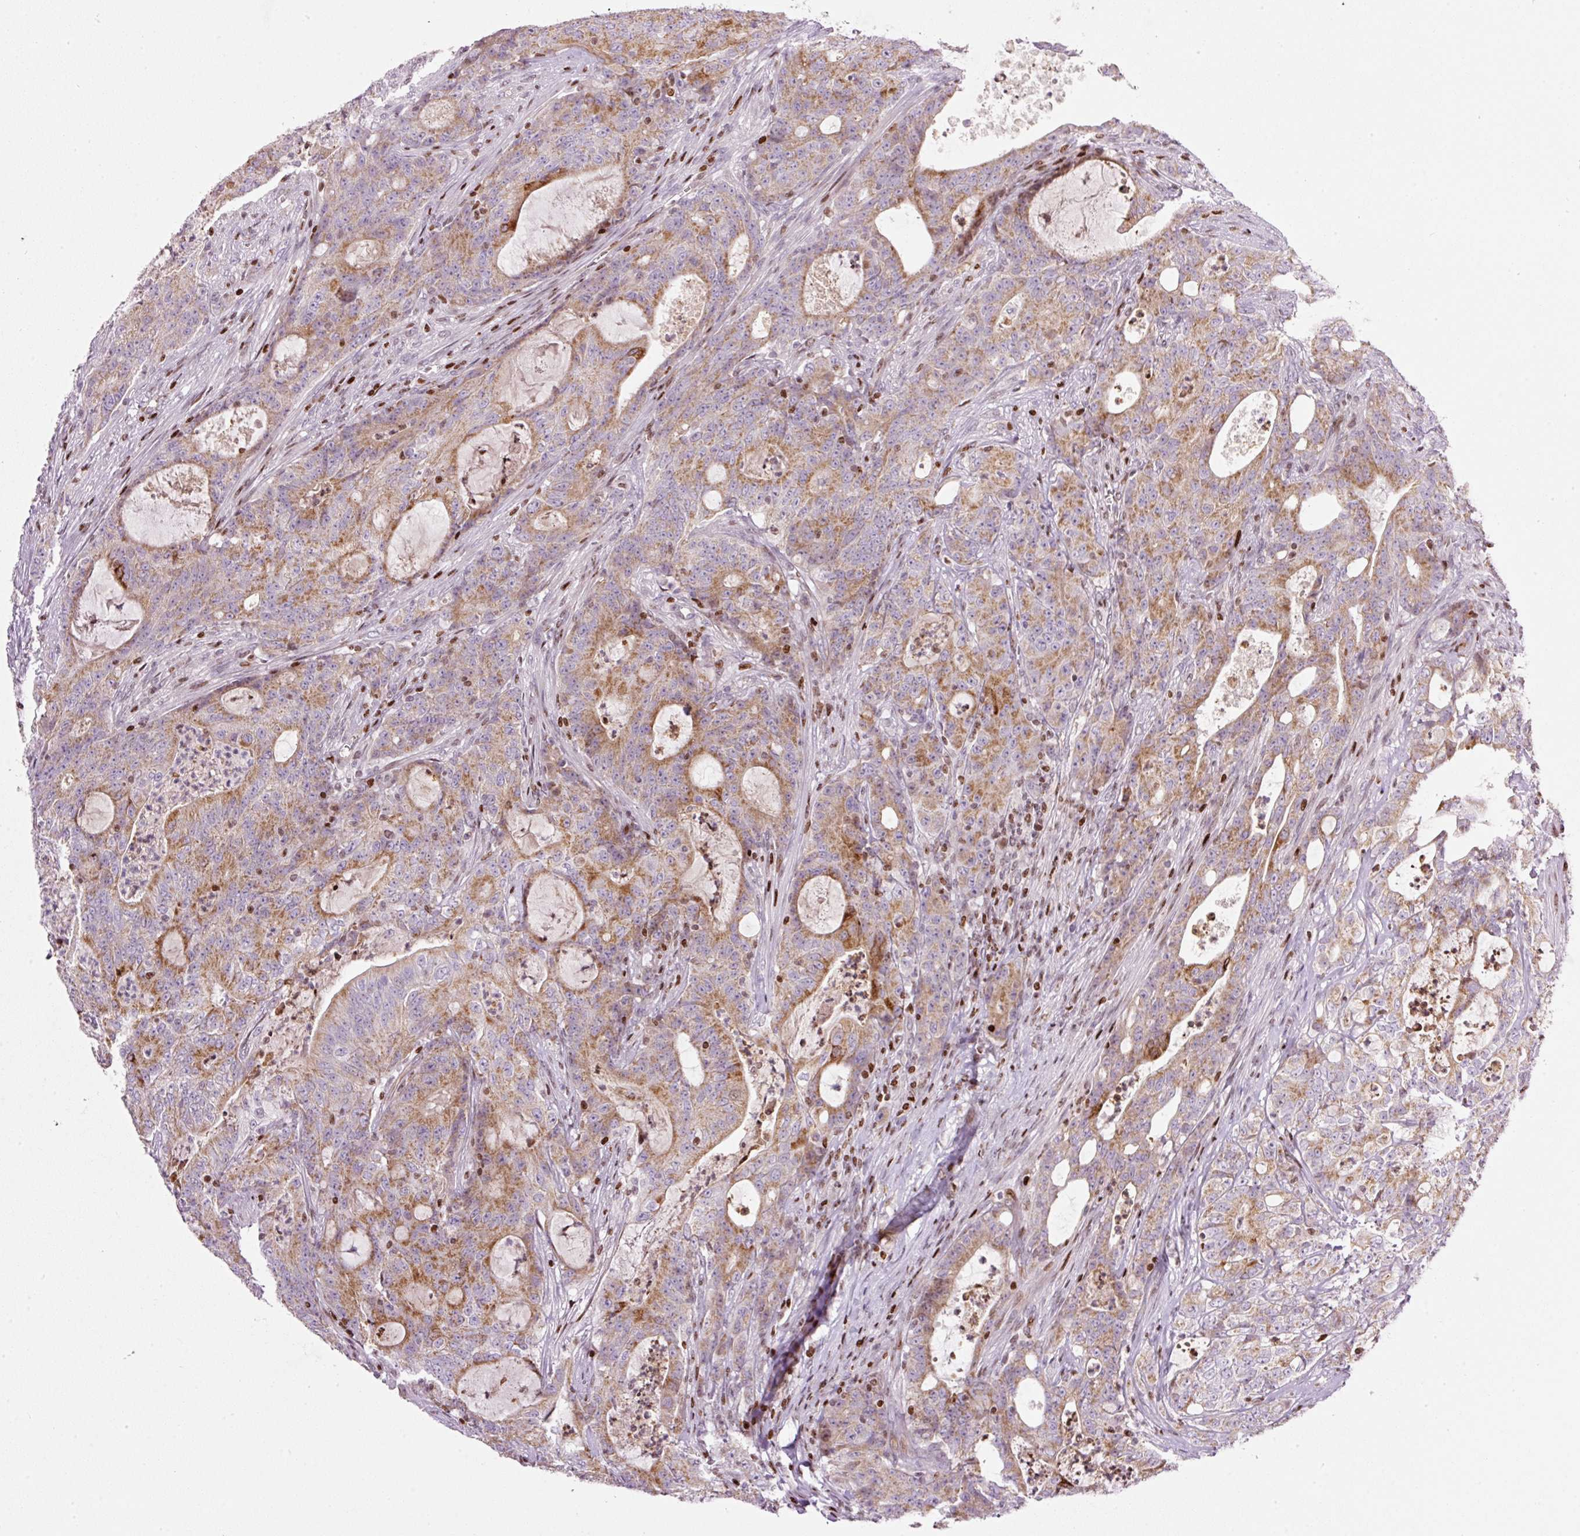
{"staining": {"intensity": "moderate", "quantity": ">75%", "location": "cytoplasmic/membranous"}, "tissue": "colorectal cancer", "cell_type": "Tumor cells", "image_type": "cancer", "snomed": [{"axis": "morphology", "description": "Adenocarcinoma, NOS"}, {"axis": "topography", "description": "Colon"}], "caption": "Colorectal adenocarcinoma was stained to show a protein in brown. There is medium levels of moderate cytoplasmic/membranous expression in about >75% of tumor cells.", "gene": "TMEM8B", "patient": {"sex": "male", "age": 83}}